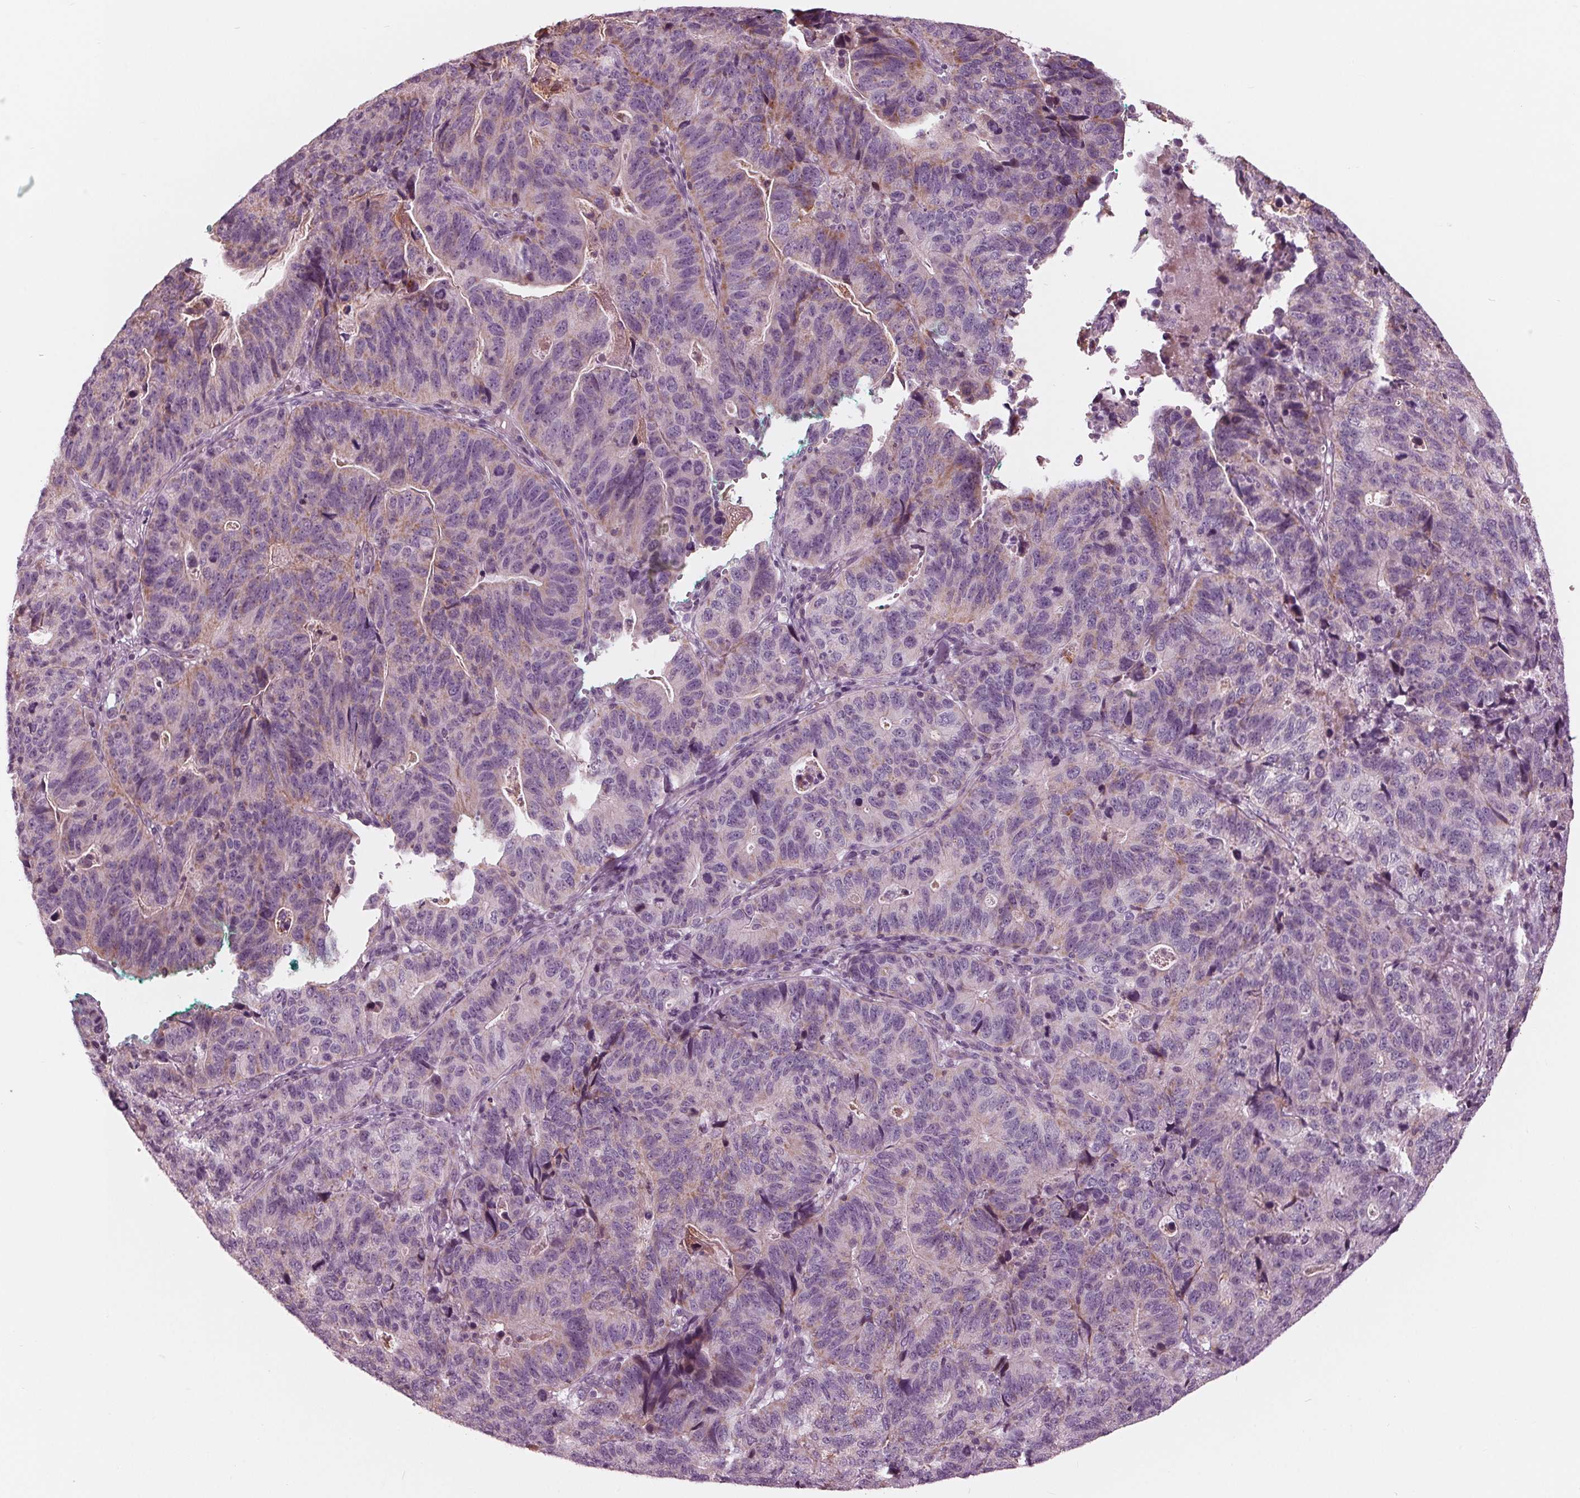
{"staining": {"intensity": "weak", "quantity": "<25%", "location": "cytoplasmic/membranous"}, "tissue": "stomach cancer", "cell_type": "Tumor cells", "image_type": "cancer", "snomed": [{"axis": "morphology", "description": "Adenocarcinoma, NOS"}, {"axis": "topography", "description": "Stomach, upper"}], "caption": "Immunohistochemical staining of stomach cancer (adenocarcinoma) exhibits no significant expression in tumor cells.", "gene": "CLN6", "patient": {"sex": "female", "age": 67}}